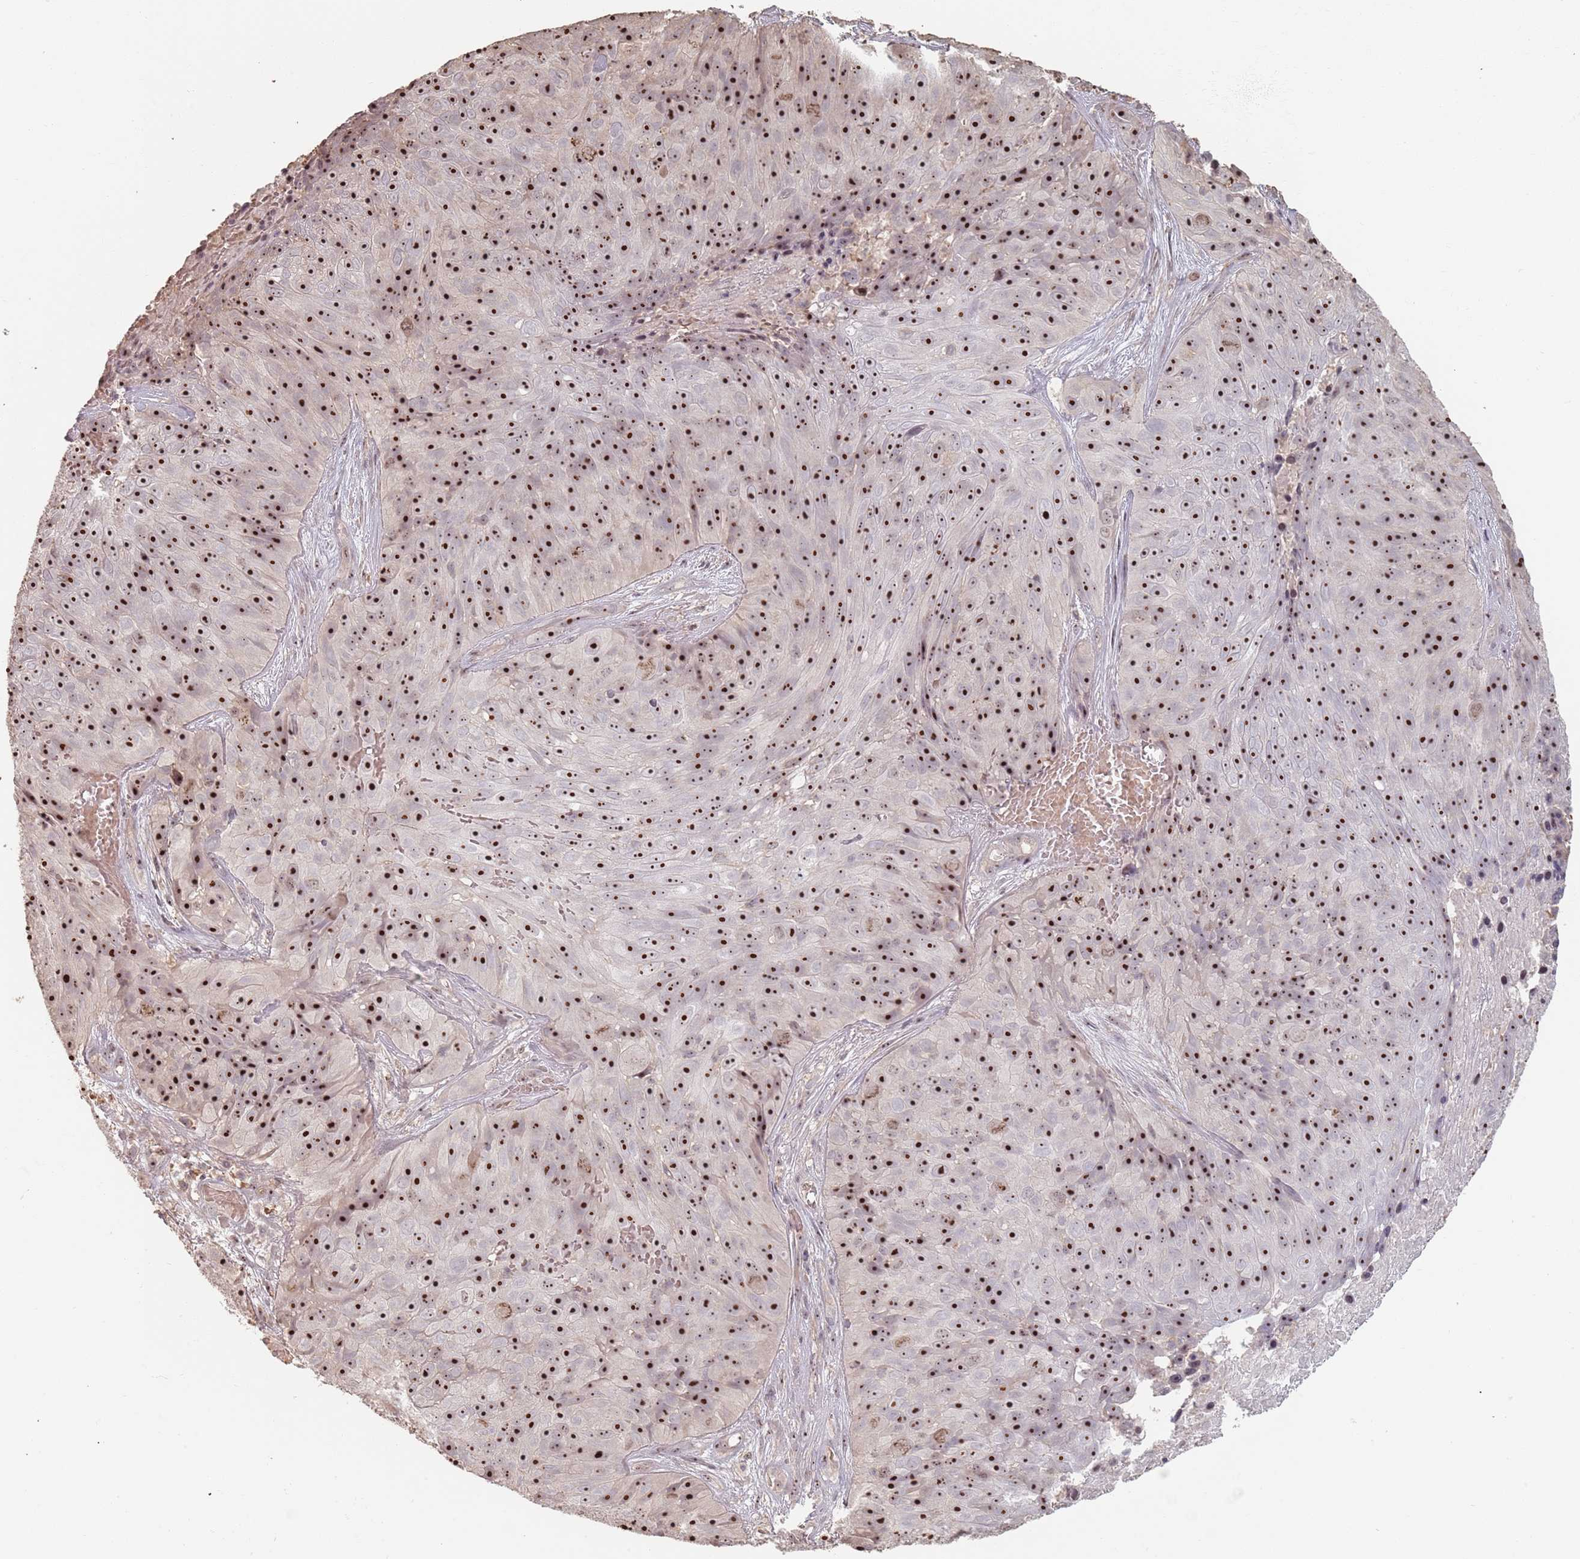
{"staining": {"intensity": "strong", "quantity": ">75%", "location": "nuclear"}, "tissue": "skin cancer", "cell_type": "Tumor cells", "image_type": "cancer", "snomed": [{"axis": "morphology", "description": "Squamous cell carcinoma, NOS"}, {"axis": "topography", "description": "Skin"}], "caption": "DAB immunohistochemical staining of human skin squamous cell carcinoma exhibits strong nuclear protein staining in about >75% of tumor cells.", "gene": "ADTRP", "patient": {"sex": "female", "age": 87}}